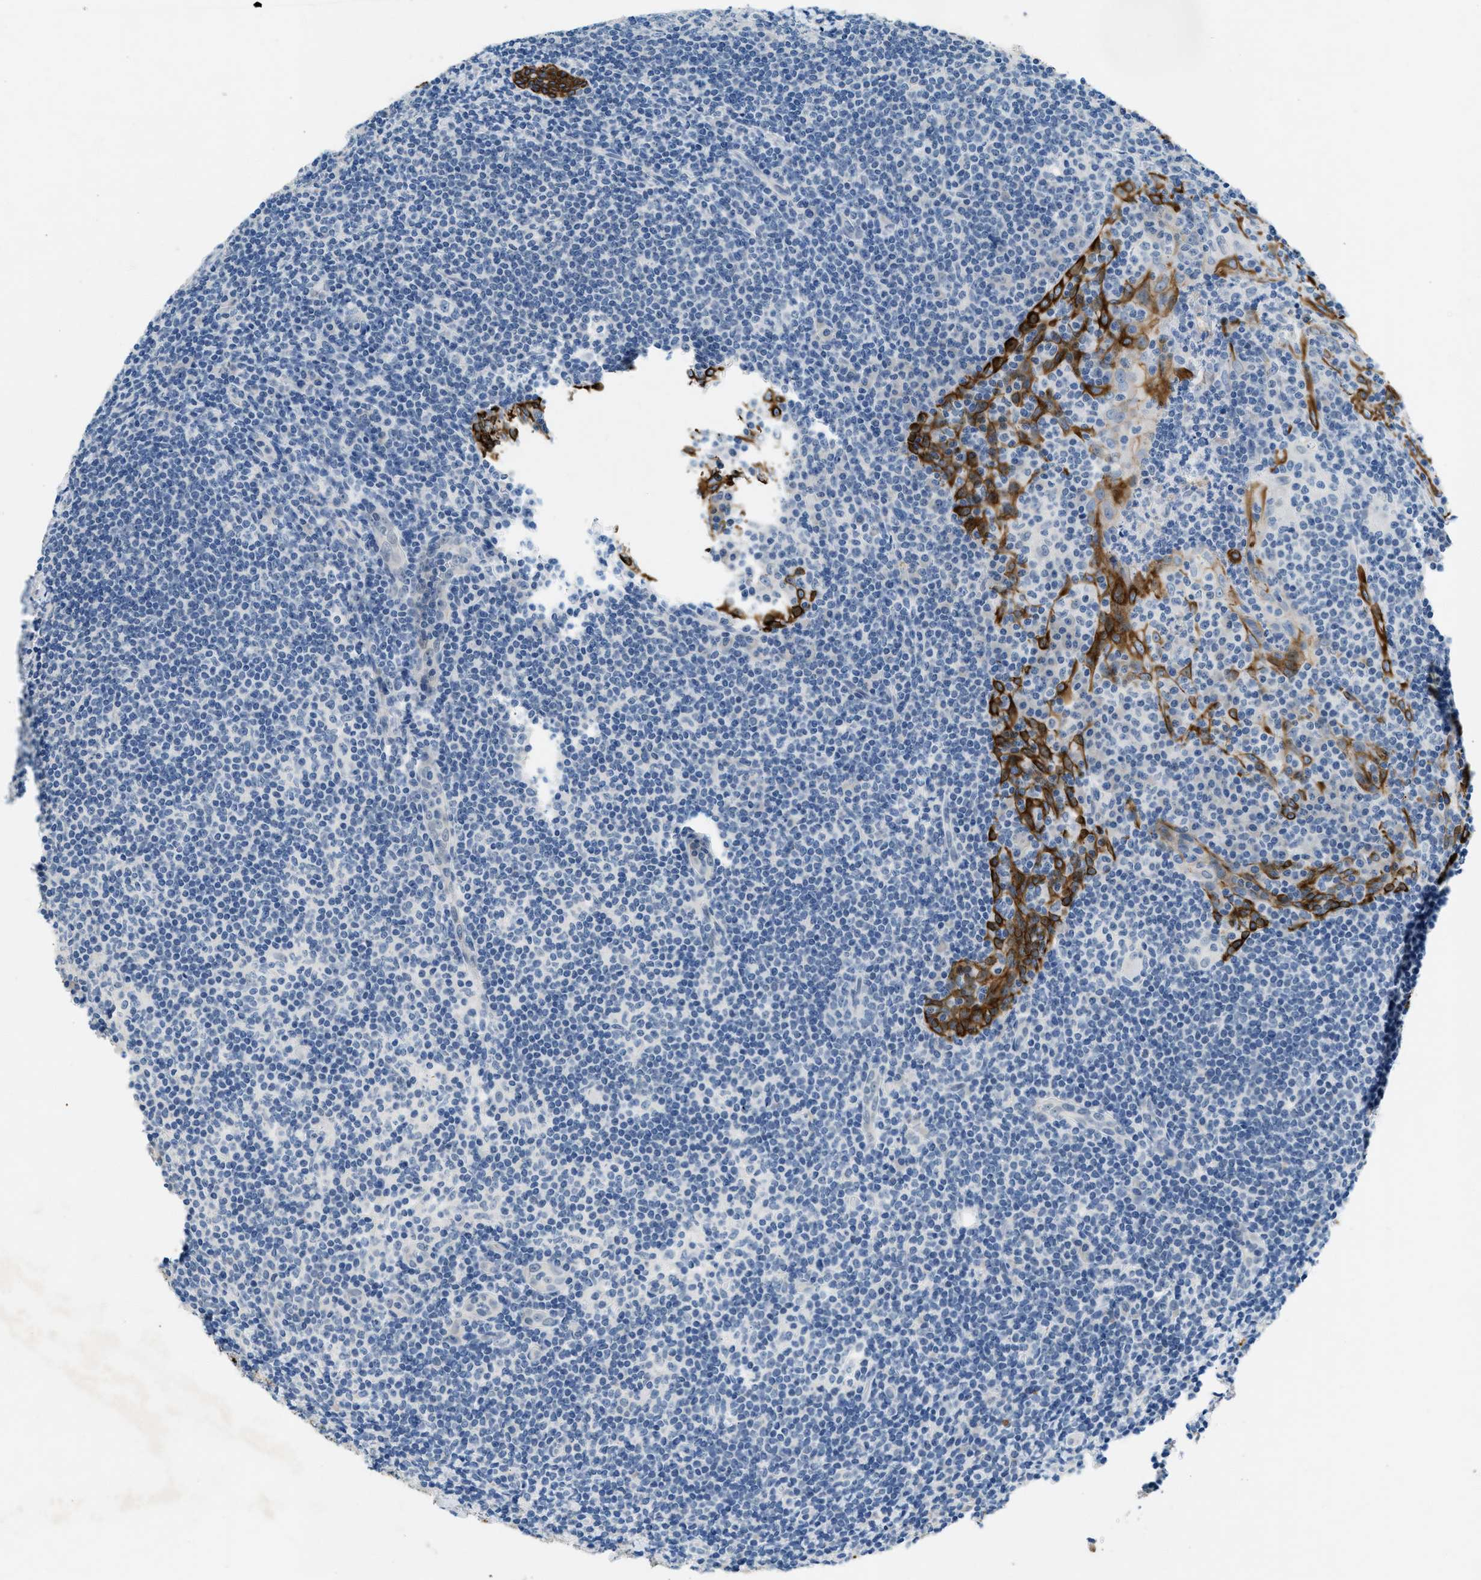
{"staining": {"intensity": "negative", "quantity": "none", "location": "none"}, "tissue": "tonsil", "cell_type": "Germinal center cells", "image_type": "normal", "snomed": [{"axis": "morphology", "description": "Normal tissue, NOS"}, {"axis": "topography", "description": "Tonsil"}], "caption": "Immunohistochemistry (IHC) of normal tonsil exhibits no expression in germinal center cells. (IHC, brightfield microscopy, high magnification).", "gene": "CFAP20", "patient": {"sex": "male", "age": 37}}